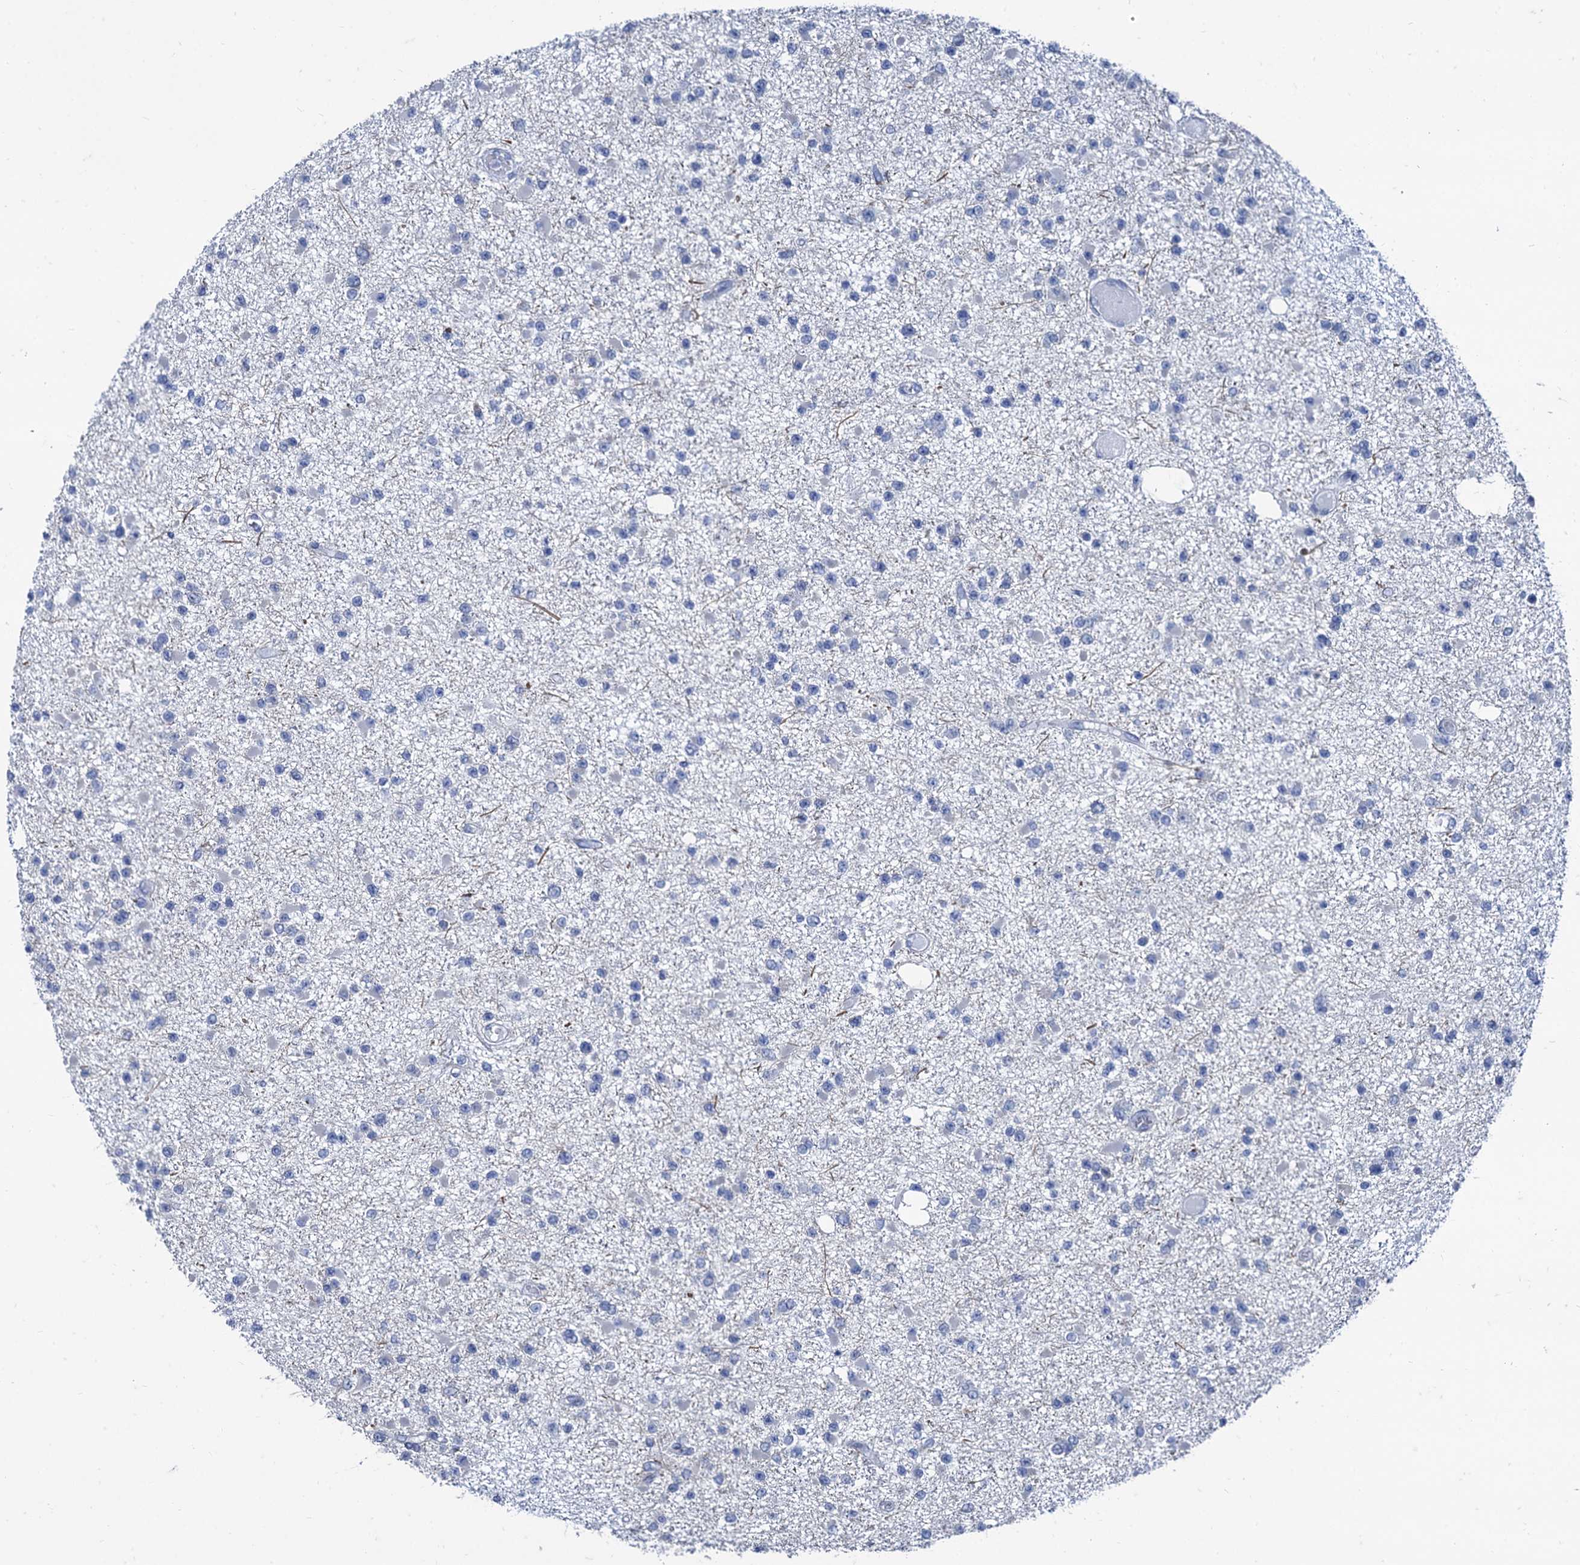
{"staining": {"intensity": "negative", "quantity": "none", "location": "none"}, "tissue": "glioma", "cell_type": "Tumor cells", "image_type": "cancer", "snomed": [{"axis": "morphology", "description": "Glioma, malignant, Low grade"}, {"axis": "topography", "description": "Brain"}], "caption": "IHC histopathology image of neoplastic tissue: glioma stained with DAB (3,3'-diaminobenzidine) exhibits no significant protein staining in tumor cells.", "gene": "FOXR2", "patient": {"sex": "female", "age": 22}}